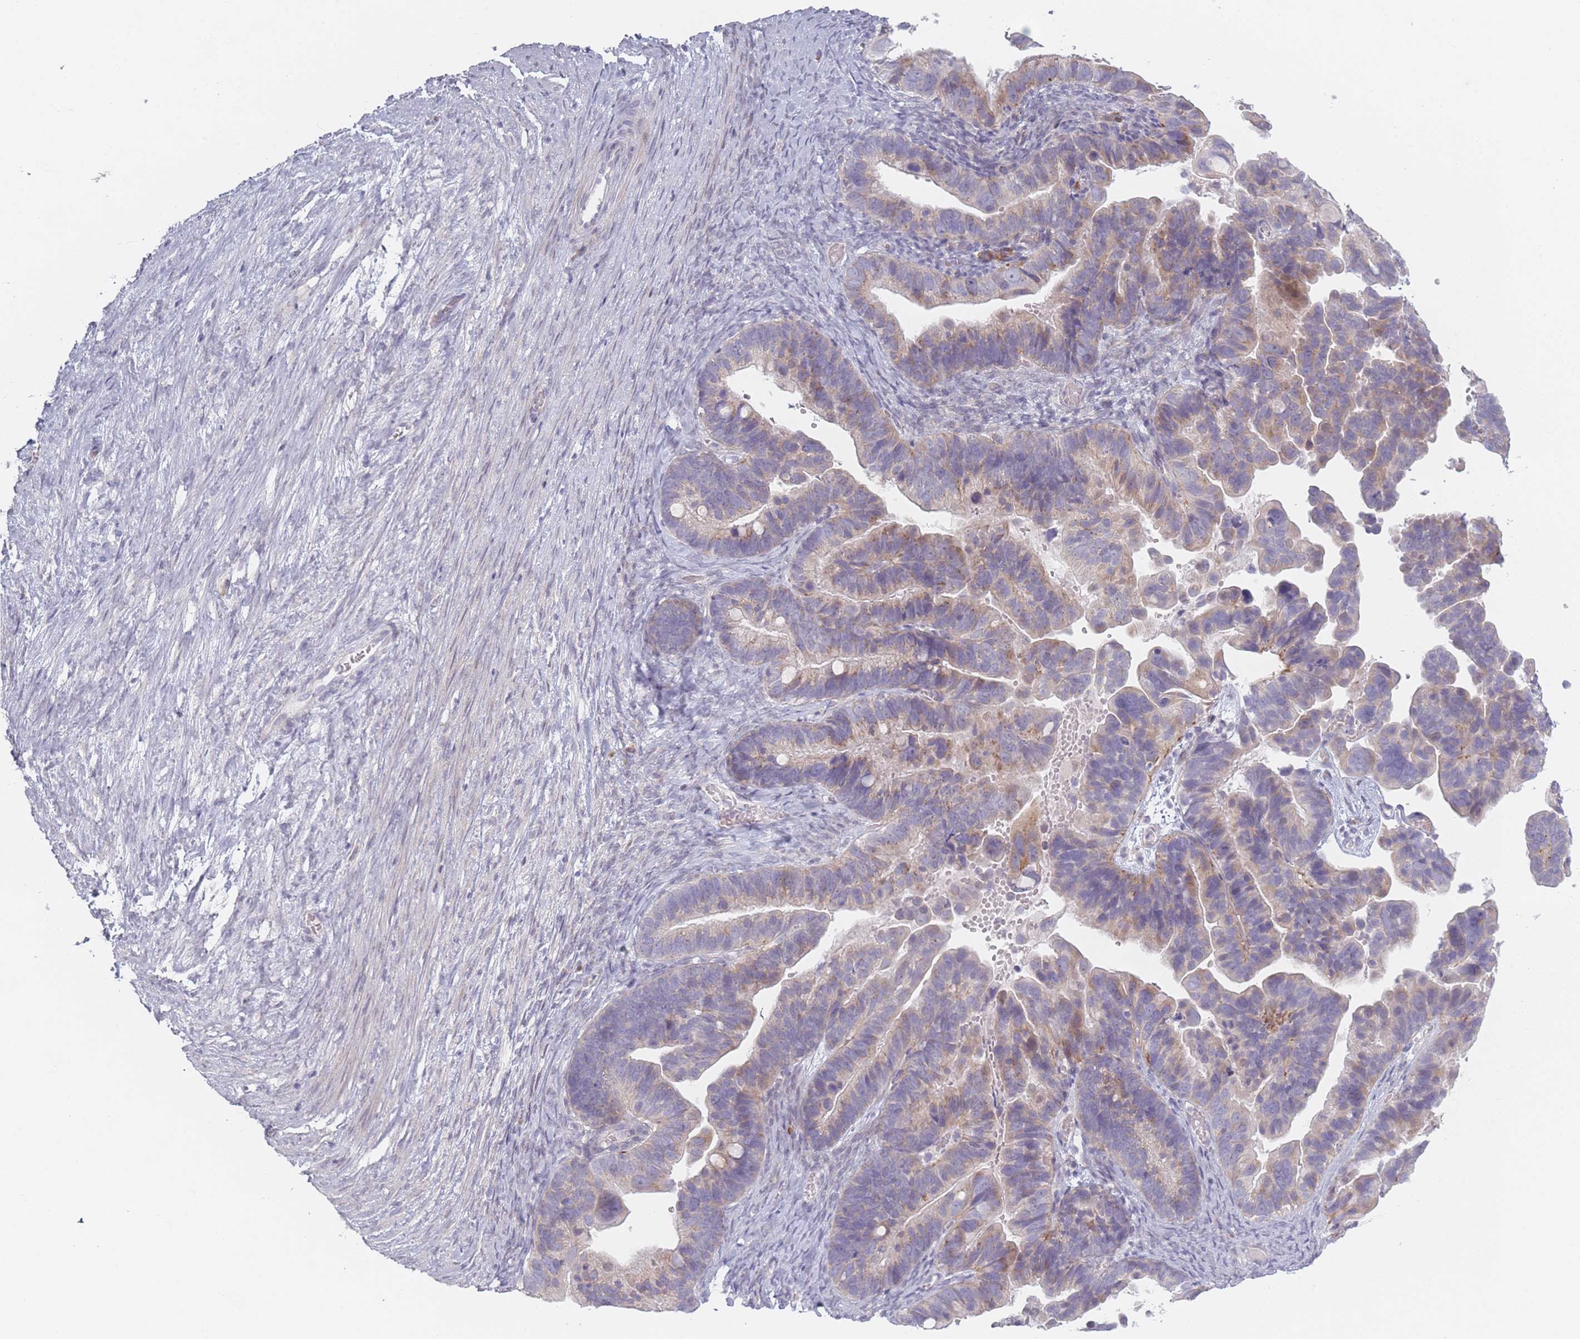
{"staining": {"intensity": "weak", "quantity": "25%-75%", "location": "cytoplasmic/membranous"}, "tissue": "ovarian cancer", "cell_type": "Tumor cells", "image_type": "cancer", "snomed": [{"axis": "morphology", "description": "Cystadenocarcinoma, serous, NOS"}, {"axis": "topography", "description": "Ovary"}], "caption": "This is a photomicrograph of IHC staining of ovarian cancer, which shows weak expression in the cytoplasmic/membranous of tumor cells.", "gene": "RASL10B", "patient": {"sex": "female", "age": 56}}